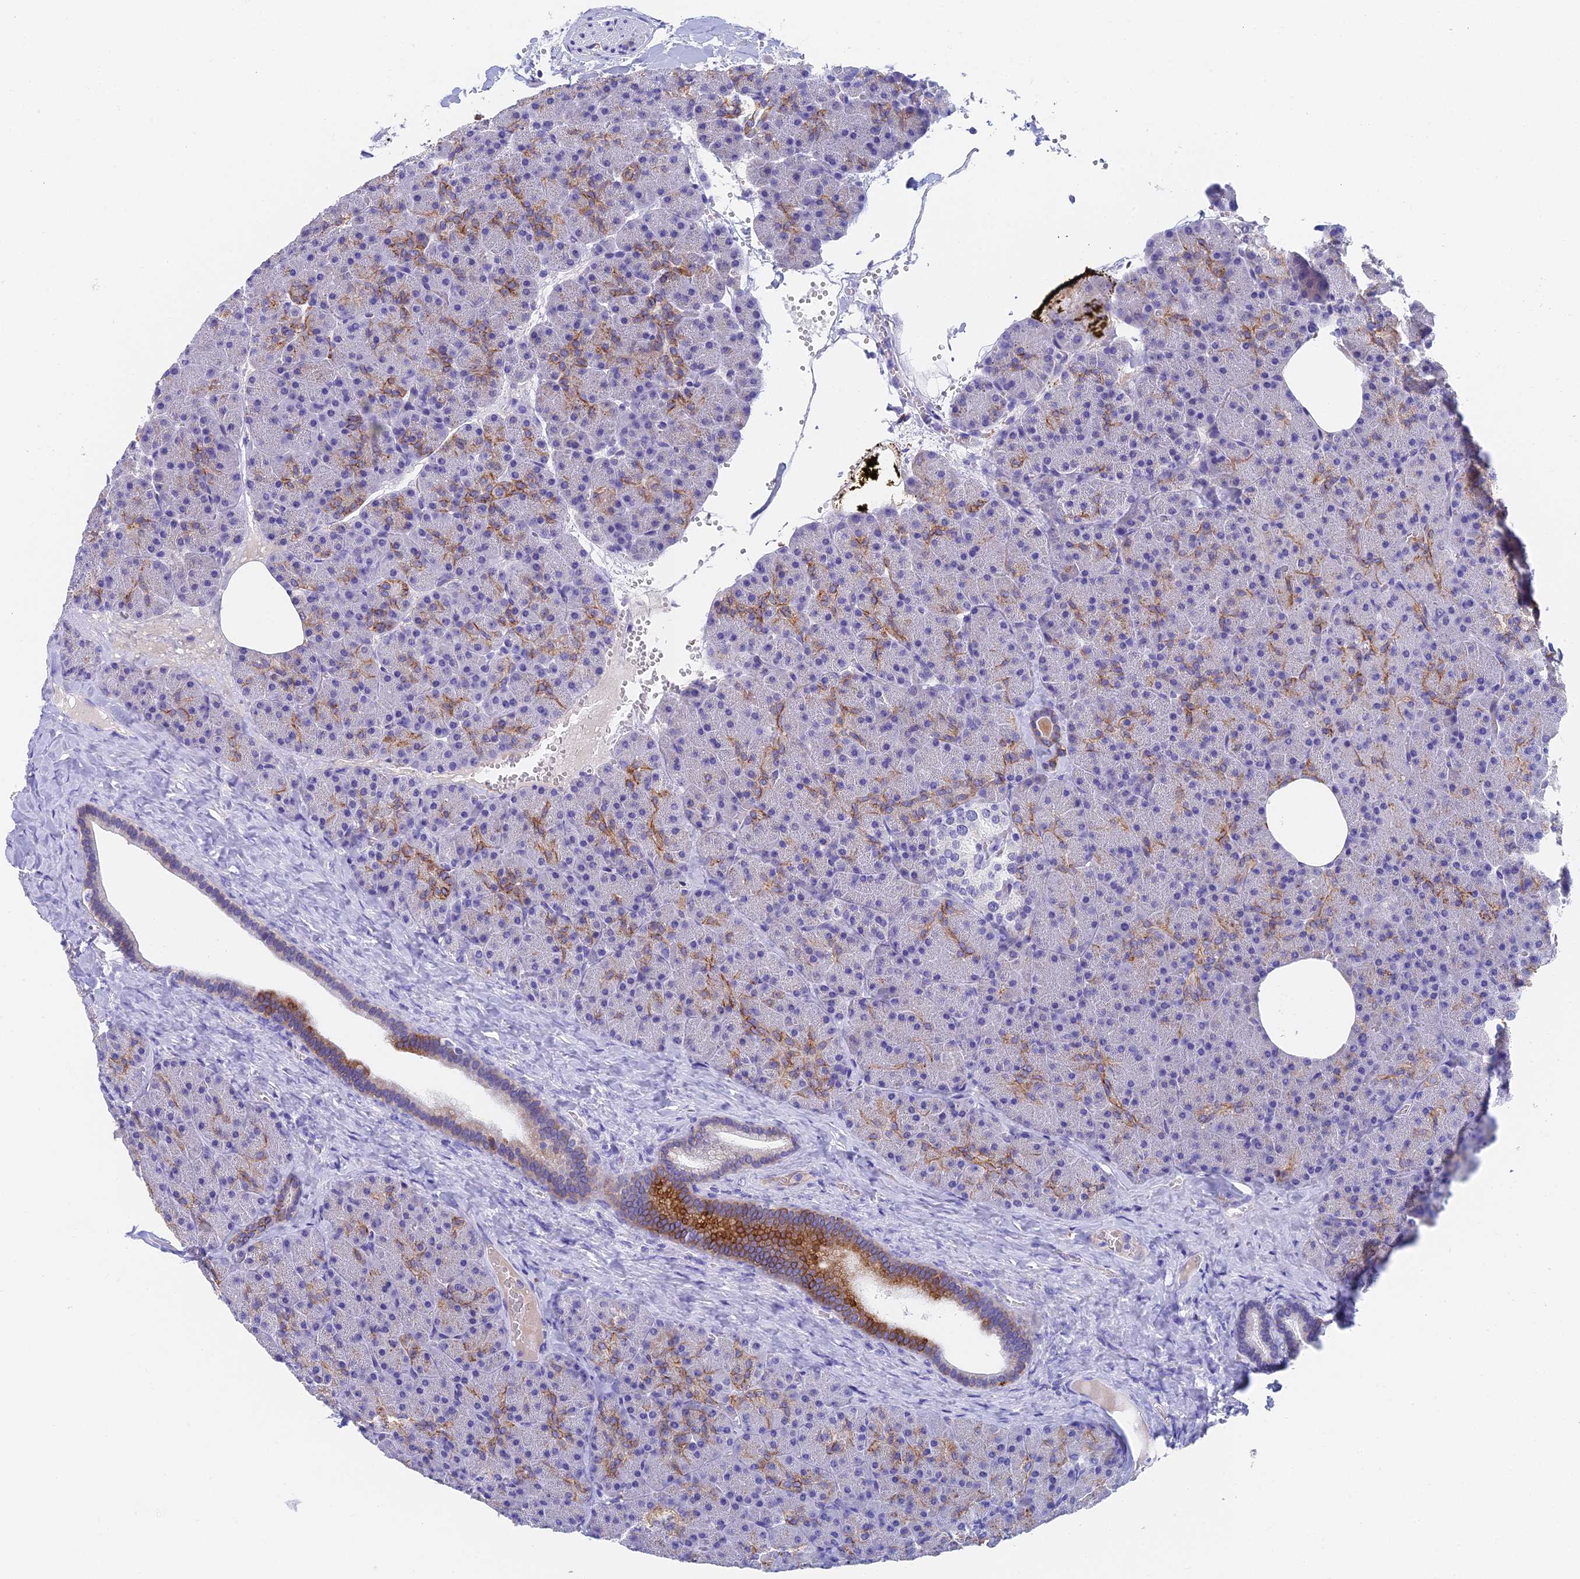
{"staining": {"intensity": "moderate", "quantity": "25%-75%", "location": "cytoplasmic/membranous"}, "tissue": "pancreas", "cell_type": "Exocrine glandular cells", "image_type": "normal", "snomed": [{"axis": "morphology", "description": "Normal tissue, NOS"}, {"axis": "morphology", "description": "Carcinoid, malignant, NOS"}, {"axis": "topography", "description": "Pancreas"}], "caption": "Brown immunohistochemical staining in benign human pancreas shows moderate cytoplasmic/membranous positivity in approximately 25%-75% of exocrine glandular cells.", "gene": "ADAMTS13", "patient": {"sex": "female", "age": 35}}